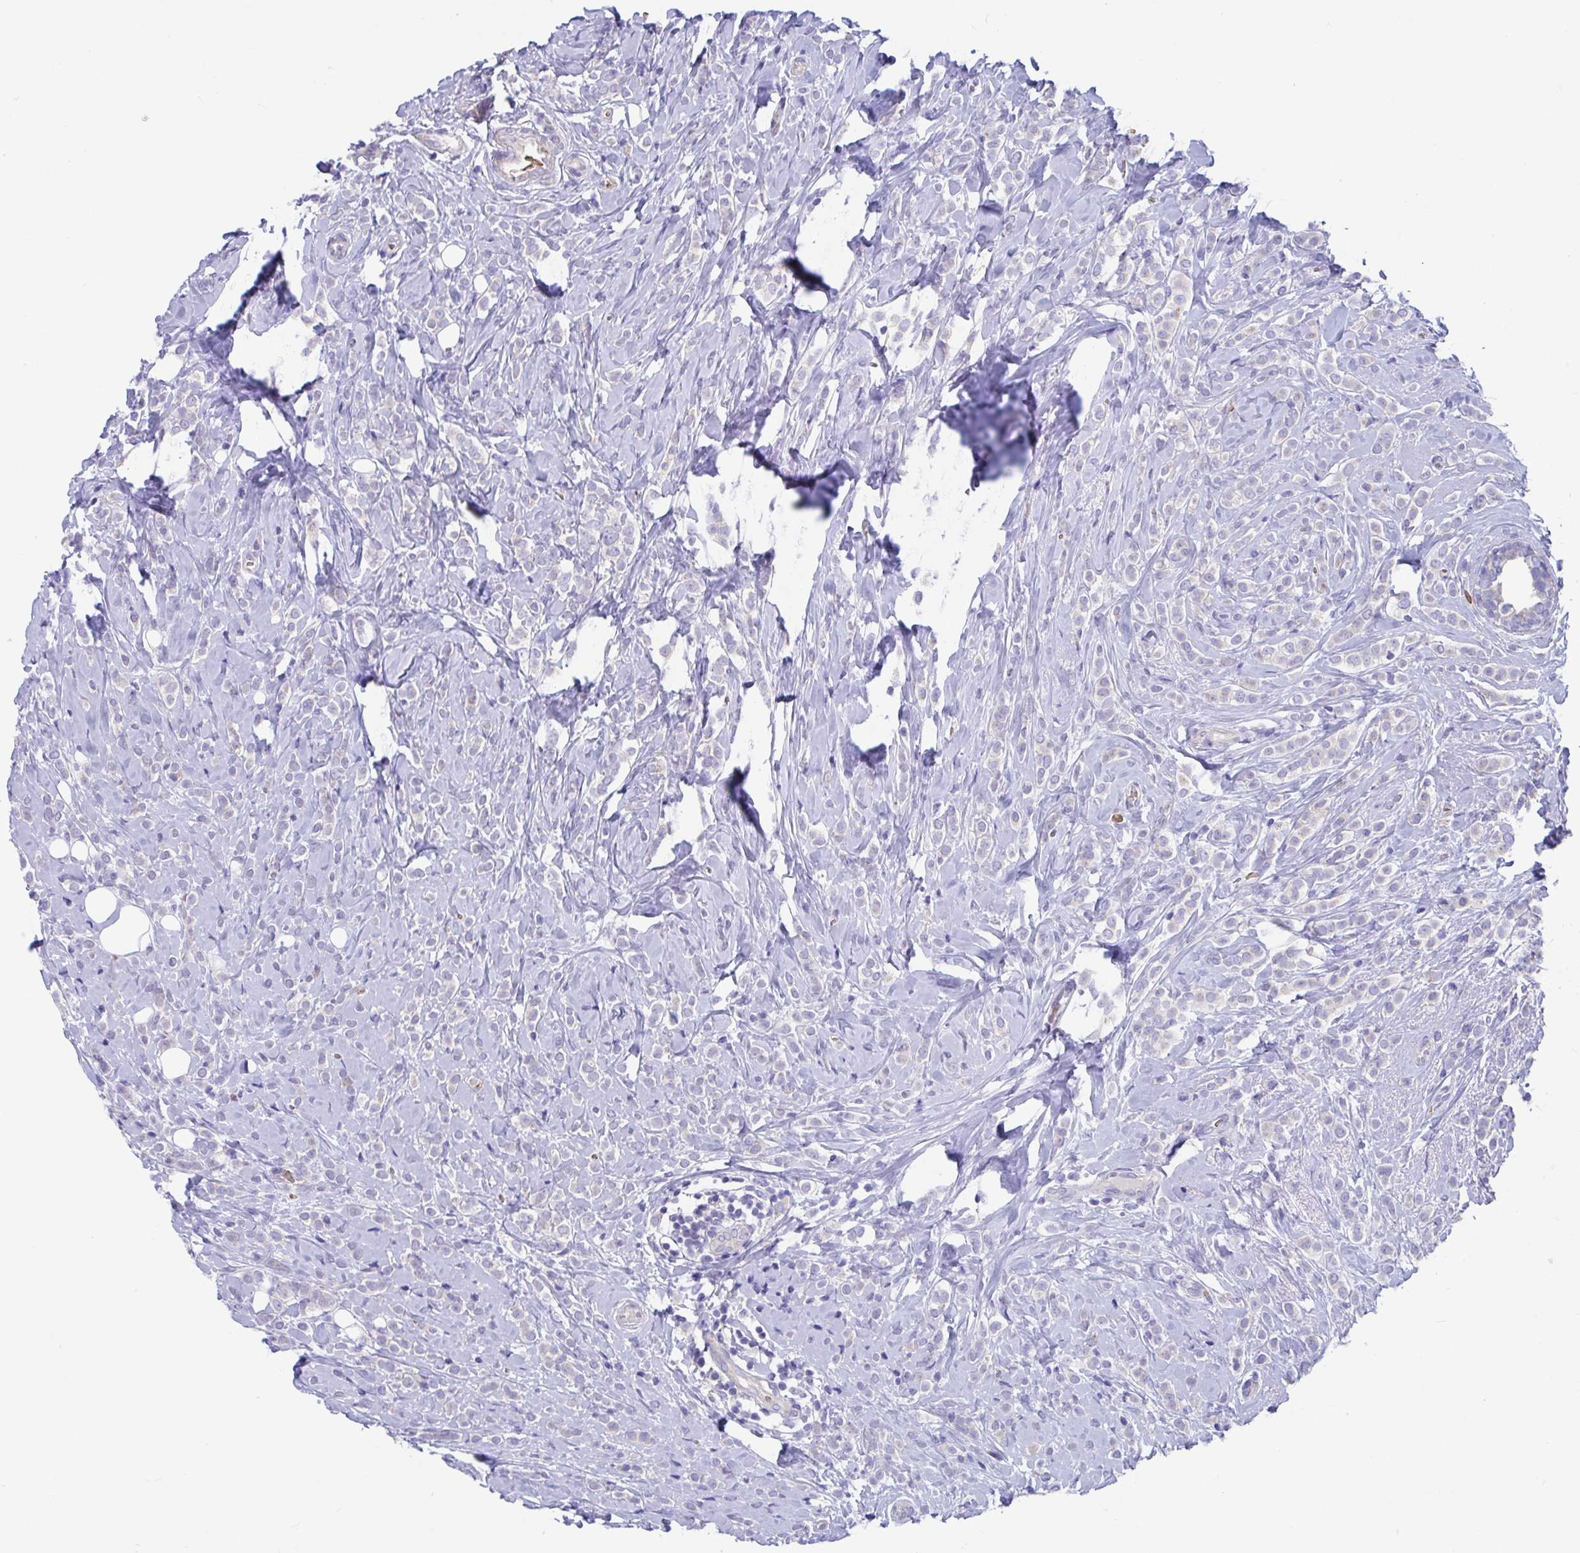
{"staining": {"intensity": "negative", "quantity": "none", "location": "none"}, "tissue": "breast cancer", "cell_type": "Tumor cells", "image_type": "cancer", "snomed": [{"axis": "morphology", "description": "Lobular carcinoma"}, {"axis": "topography", "description": "Breast"}], "caption": "IHC image of neoplastic tissue: human breast cancer stained with DAB reveals no significant protein staining in tumor cells.", "gene": "TTC30B", "patient": {"sex": "female", "age": 49}}